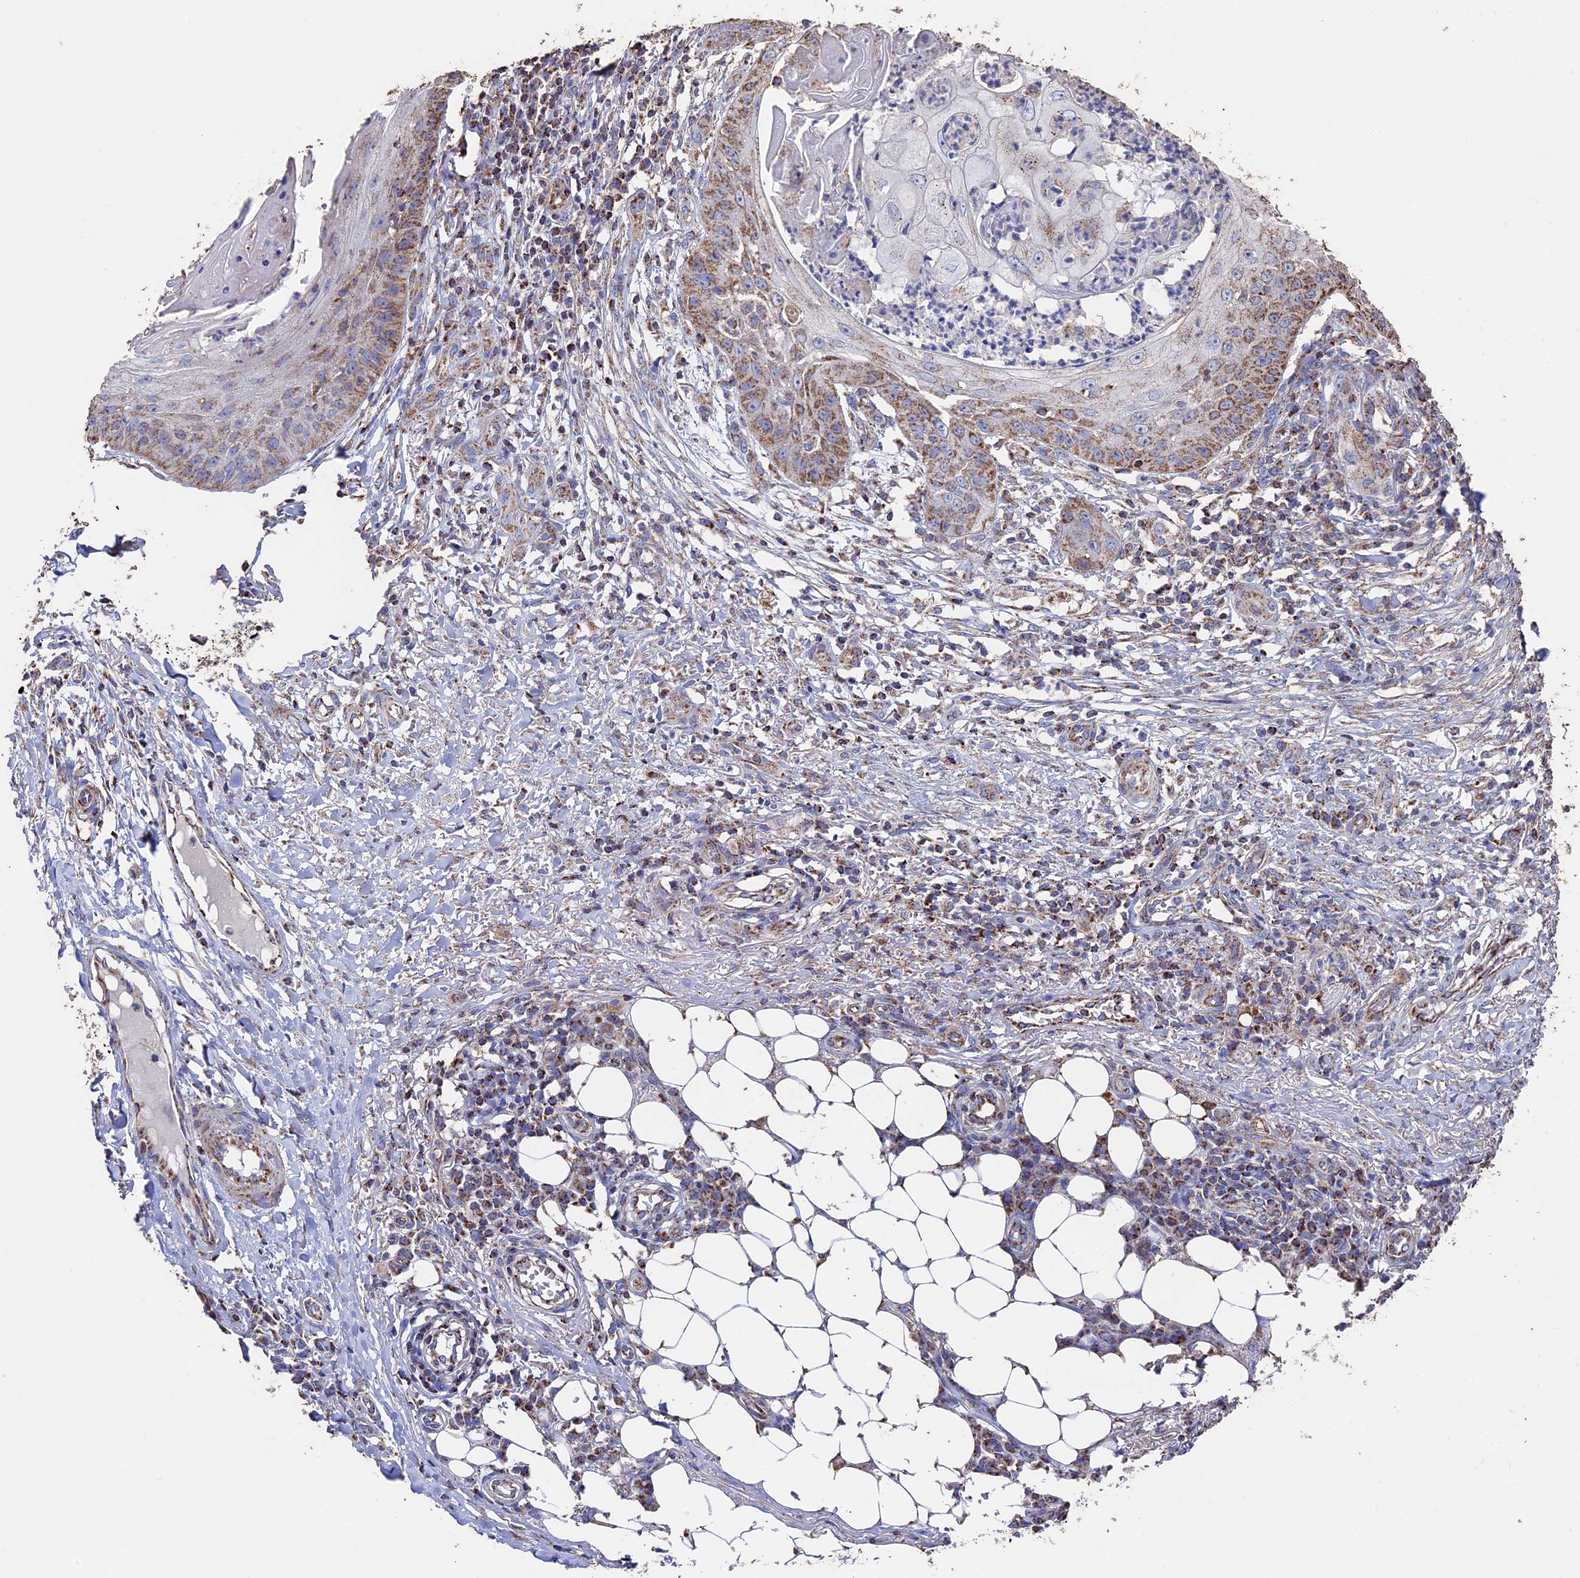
{"staining": {"intensity": "moderate", "quantity": ">75%", "location": "cytoplasmic/membranous"}, "tissue": "skin cancer", "cell_type": "Tumor cells", "image_type": "cancer", "snomed": [{"axis": "morphology", "description": "Squamous cell carcinoma, NOS"}, {"axis": "topography", "description": "Skin"}], "caption": "Tumor cells exhibit medium levels of moderate cytoplasmic/membranous positivity in about >75% of cells in skin cancer (squamous cell carcinoma). (DAB IHC with brightfield microscopy, high magnification).", "gene": "ADAT1", "patient": {"sex": "male", "age": 70}}